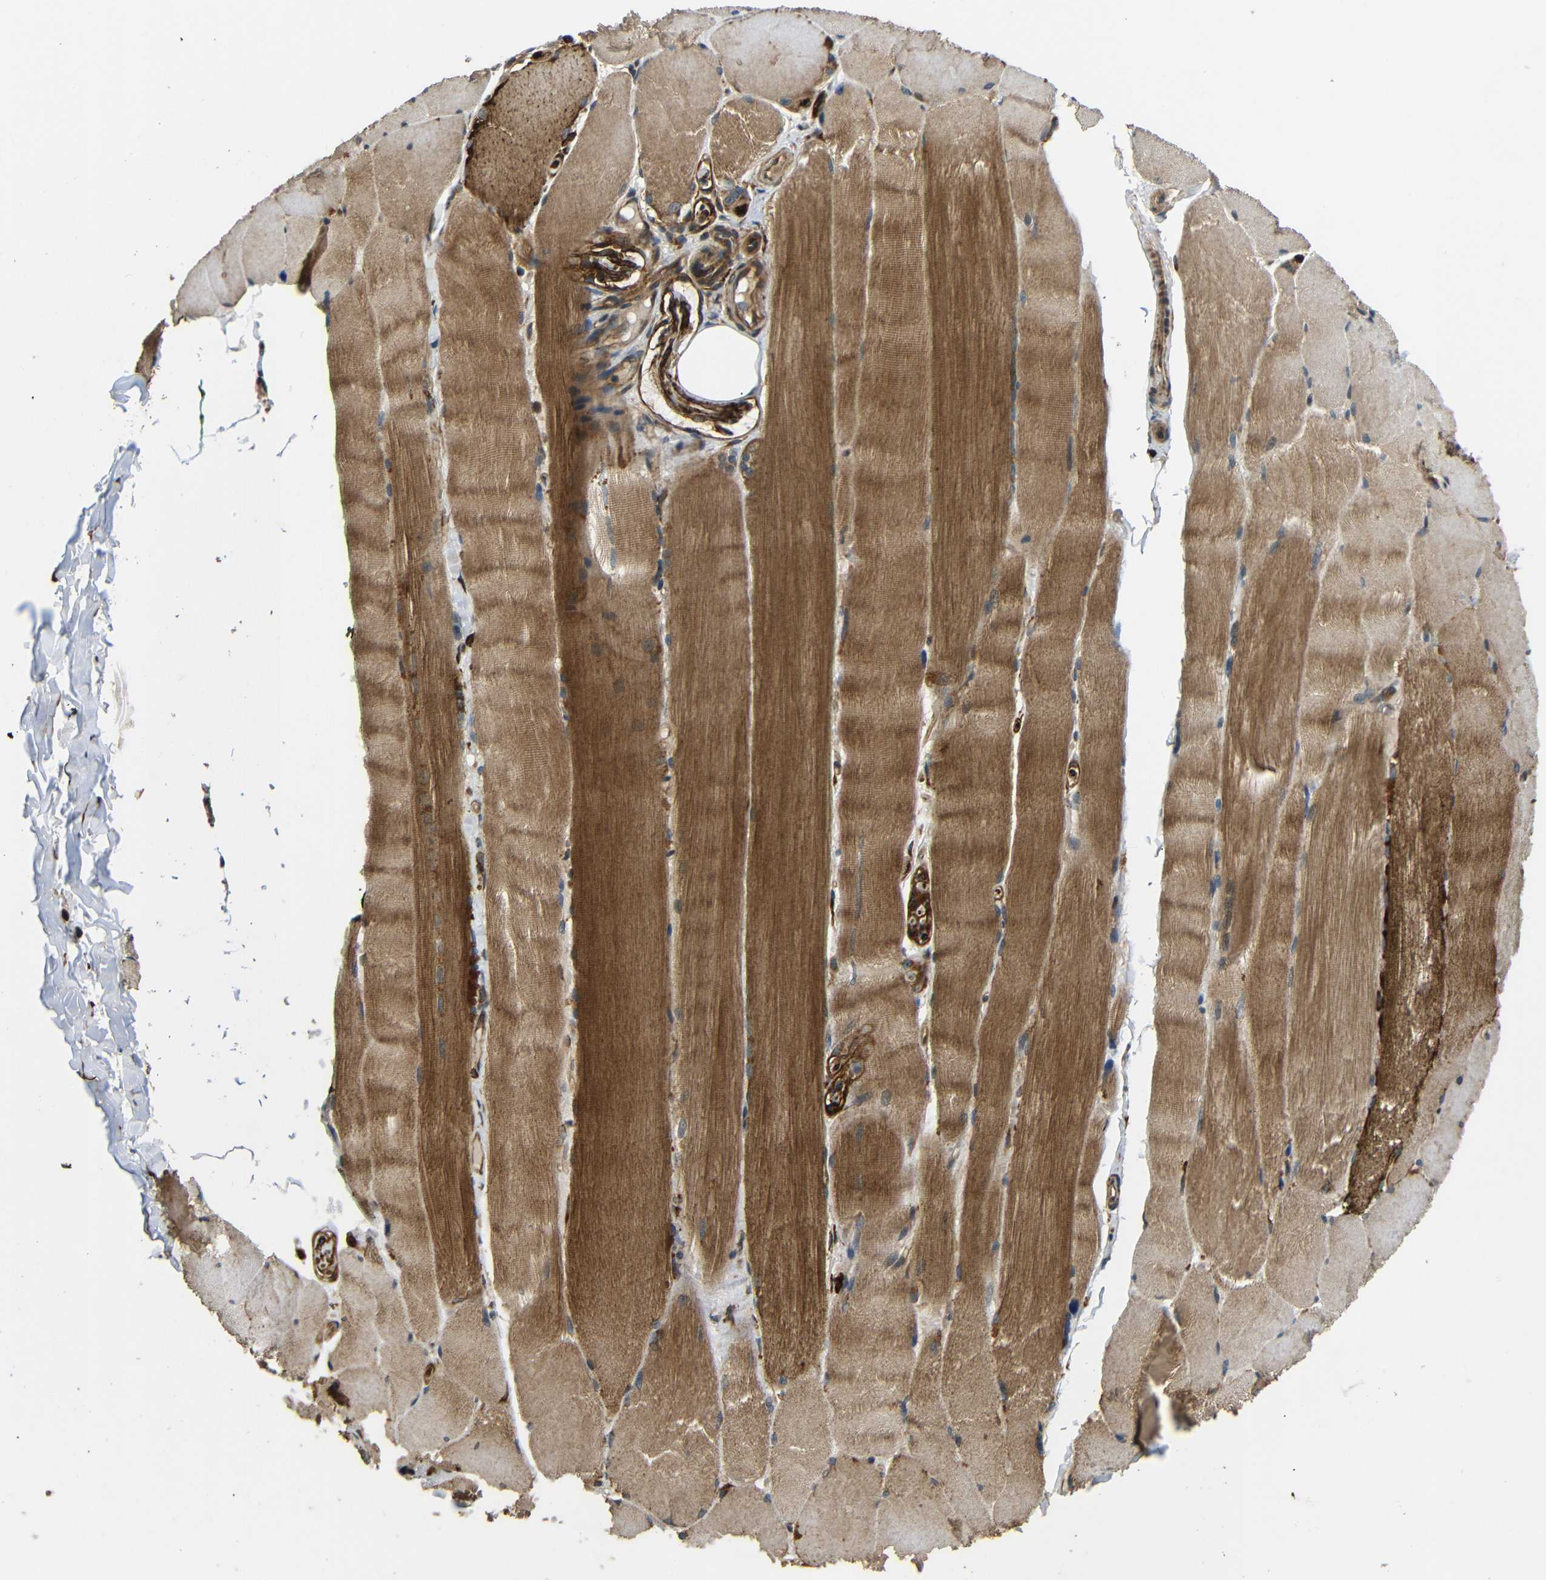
{"staining": {"intensity": "moderate", "quantity": ">75%", "location": "cytoplasmic/membranous"}, "tissue": "skeletal muscle", "cell_type": "Myocytes", "image_type": "normal", "snomed": [{"axis": "morphology", "description": "Normal tissue, NOS"}, {"axis": "topography", "description": "Skin"}, {"axis": "topography", "description": "Skeletal muscle"}], "caption": "Immunohistochemical staining of normal skeletal muscle reveals medium levels of moderate cytoplasmic/membranous positivity in about >75% of myocytes. Immunohistochemistry stains the protein of interest in brown and the nuclei are stained blue.", "gene": "KANK4", "patient": {"sex": "male", "age": 83}}